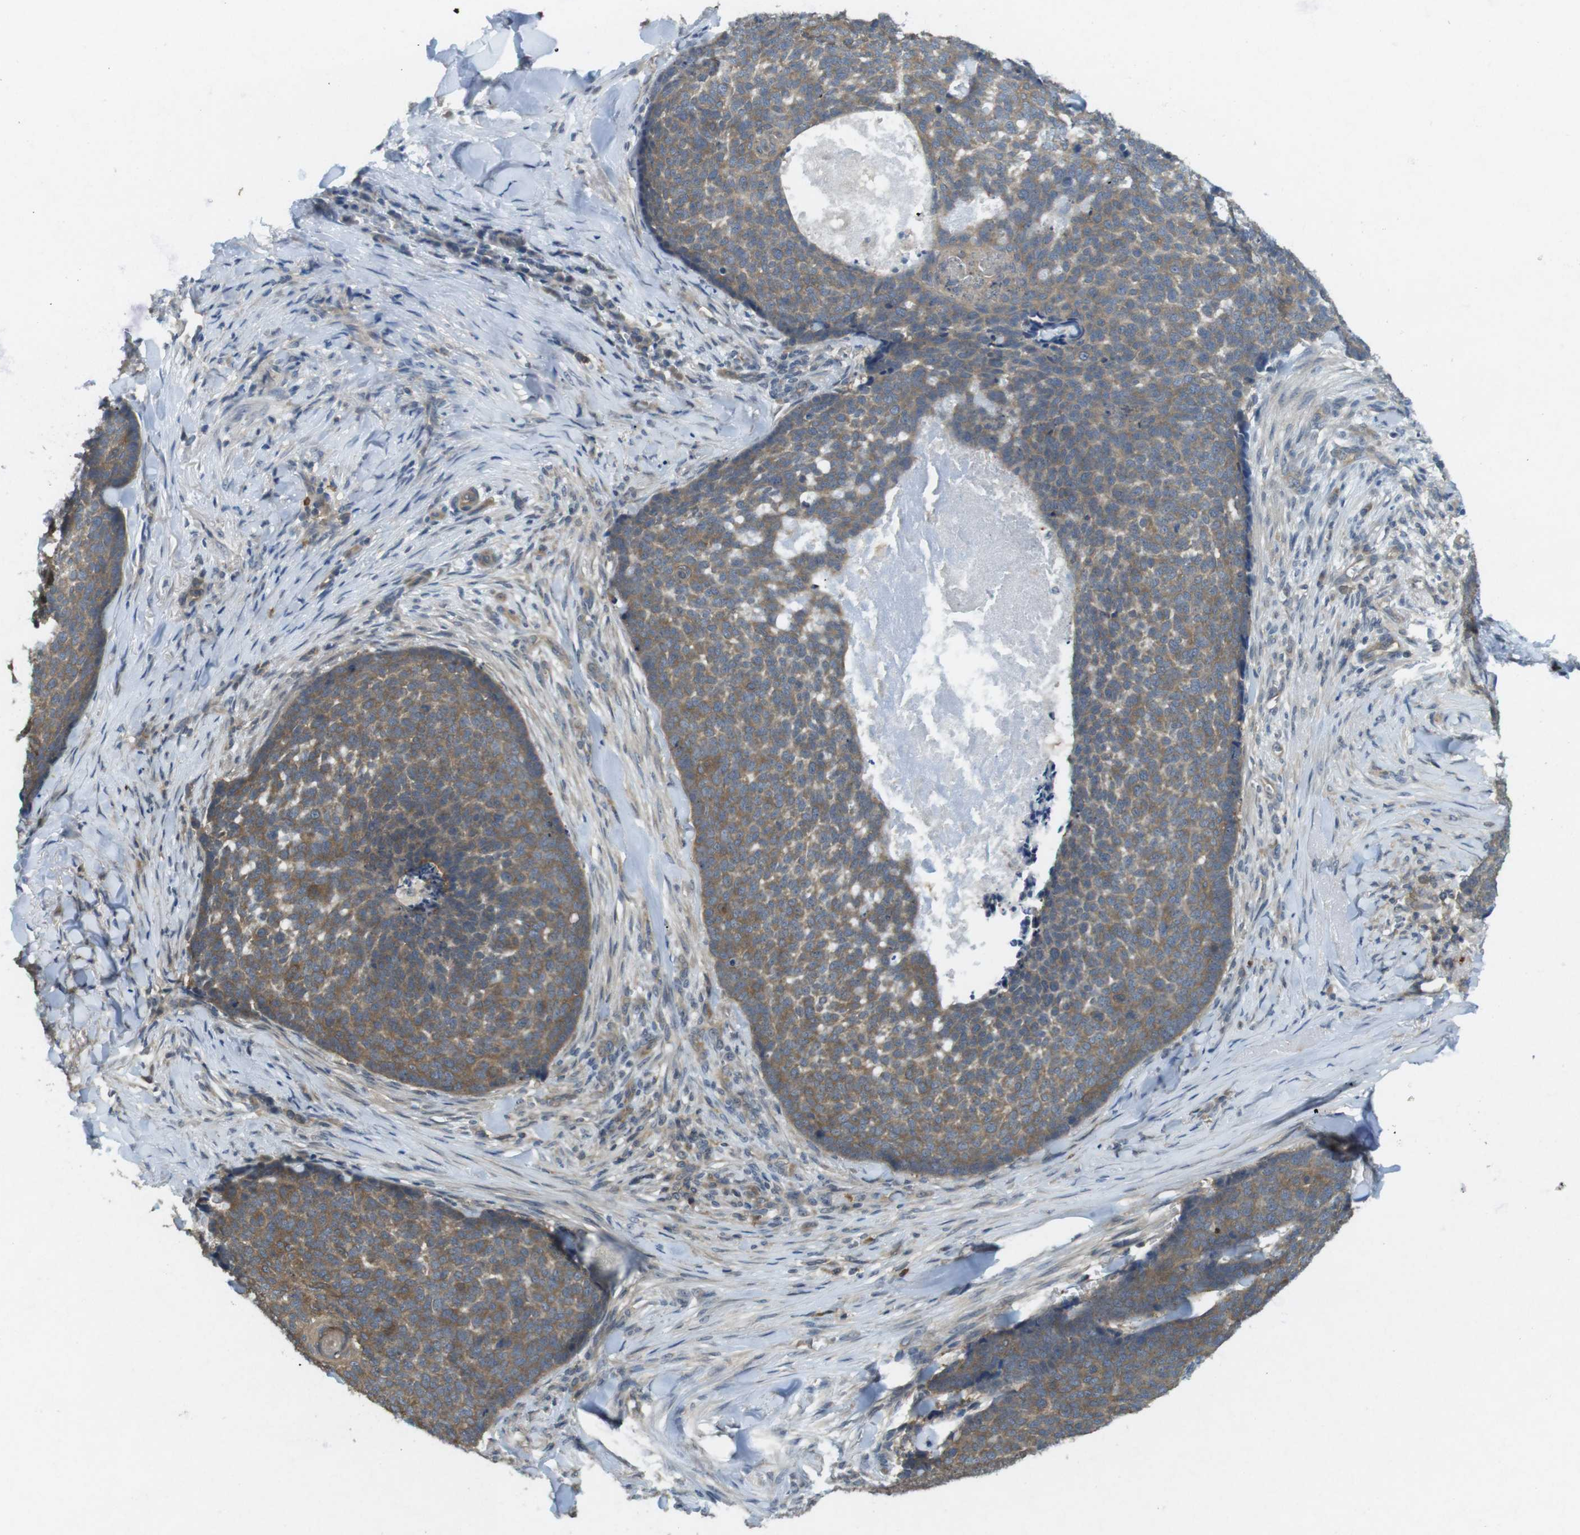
{"staining": {"intensity": "moderate", "quantity": ">75%", "location": "cytoplasmic/membranous"}, "tissue": "skin cancer", "cell_type": "Tumor cells", "image_type": "cancer", "snomed": [{"axis": "morphology", "description": "Basal cell carcinoma"}, {"axis": "topography", "description": "Skin"}], "caption": "The histopathology image displays immunohistochemical staining of skin cancer. There is moderate cytoplasmic/membranous staining is present in approximately >75% of tumor cells.", "gene": "SUGT1", "patient": {"sex": "male", "age": 84}}